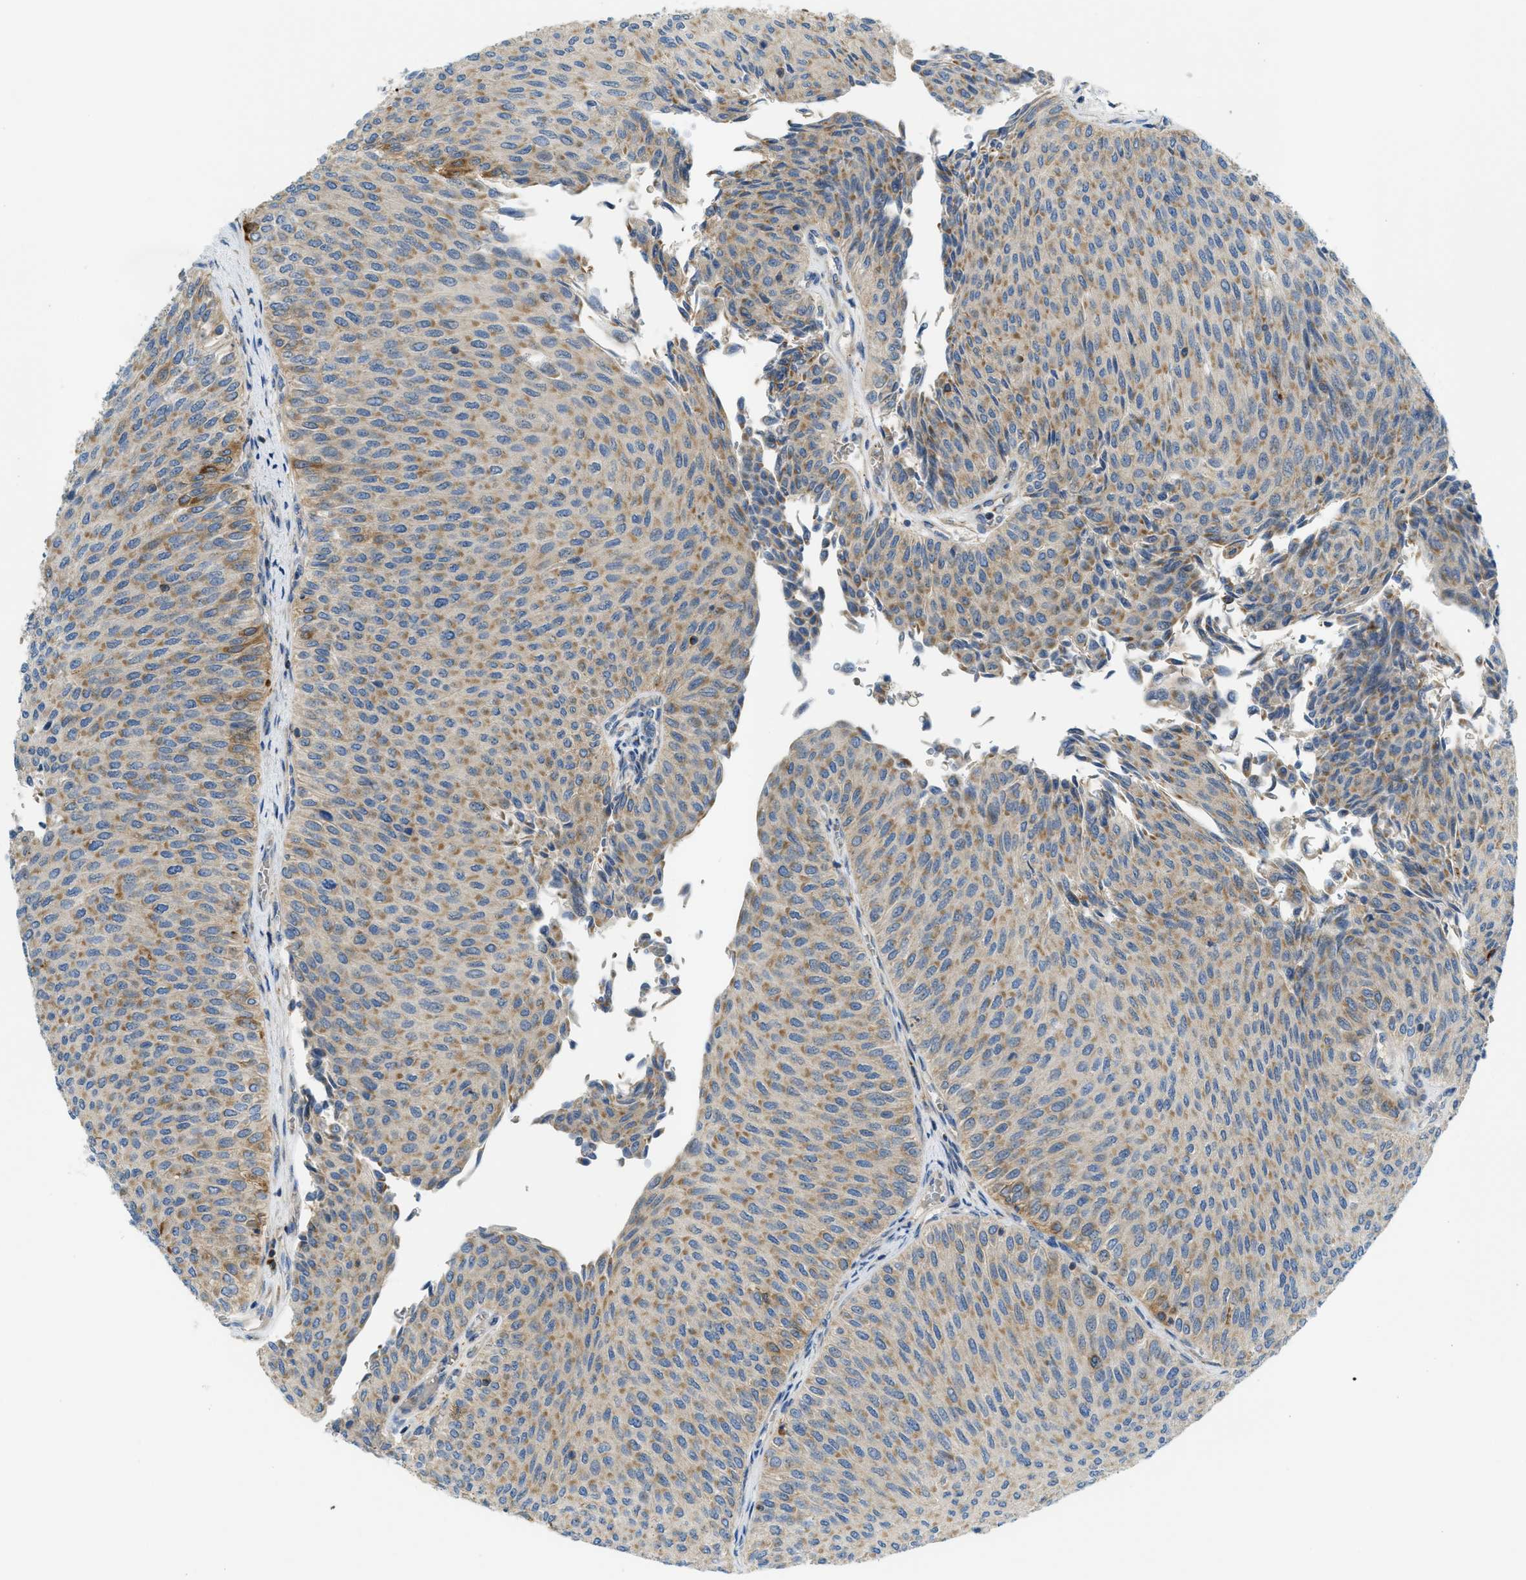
{"staining": {"intensity": "moderate", "quantity": "25%-75%", "location": "cytoplasmic/membranous"}, "tissue": "urothelial cancer", "cell_type": "Tumor cells", "image_type": "cancer", "snomed": [{"axis": "morphology", "description": "Urothelial carcinoma, Low grade"}, {"axis": "topography", "description": "Urinary bladder"}], "caption": "Immunohistochemical staining of human low-grade urothelial carcinoma shows moderate cytoplasmic/membranous protein positivity in about 25%-75% of tumor cells. The protein is shown in brown color, while the nuclei are stained blue.", "gene": "RFFL", "patient": {"sex": "male", "age": 78}}